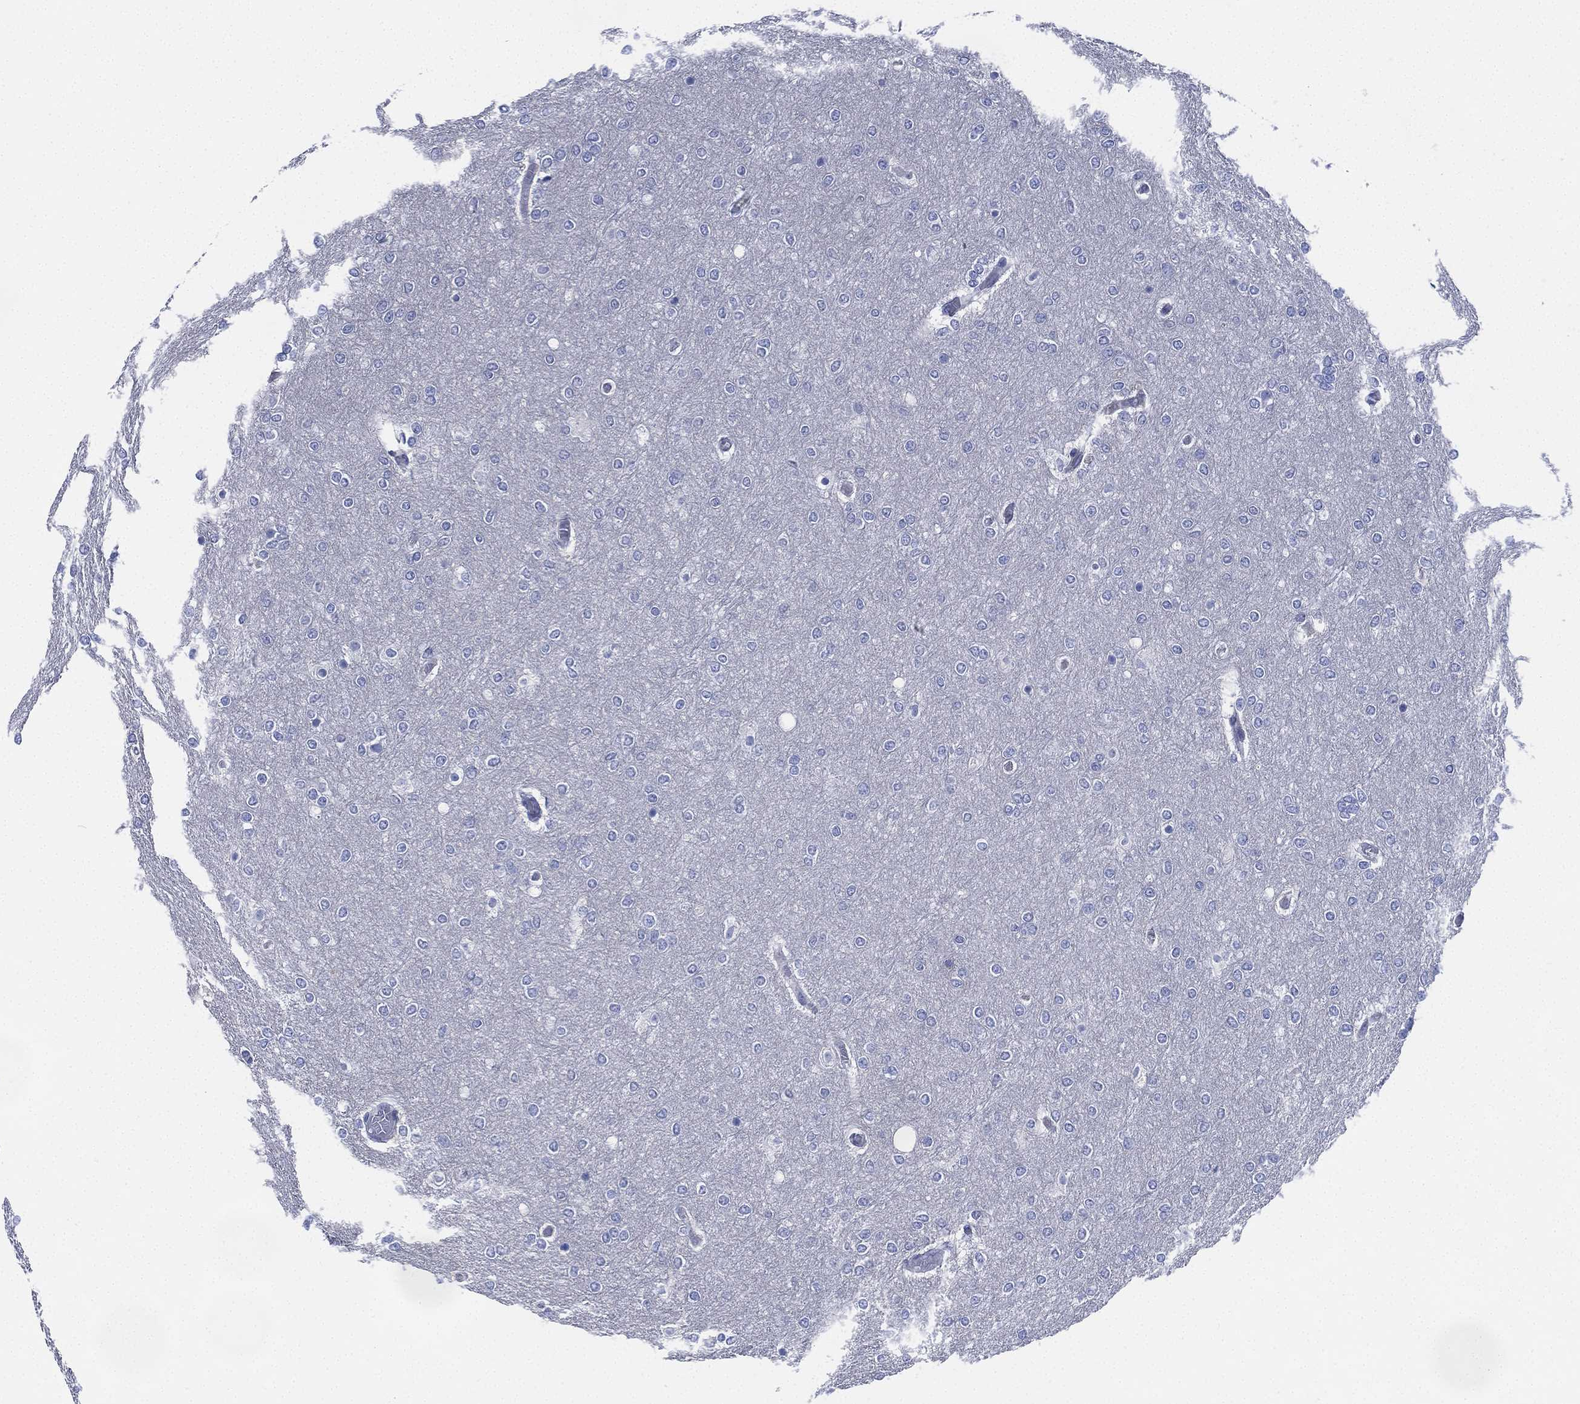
{"staining": {"intensity": "negative", "quantity": "none", "location": "none"}, "tissue": "glioma", "cell_type": "Tumor cells", "image_type": "cancer", "snomed": [{"axis": "morphology", "description": "Glioma, malignant, High grade"}, {"axis": "topography", "description": "Brain"}], "caption": "Micrograph shows no protein staining in tumor cells of malignant high-grade glioma tissue.", "gene": "CCDC70", "patient": {"sex": "female", "age": 61}}